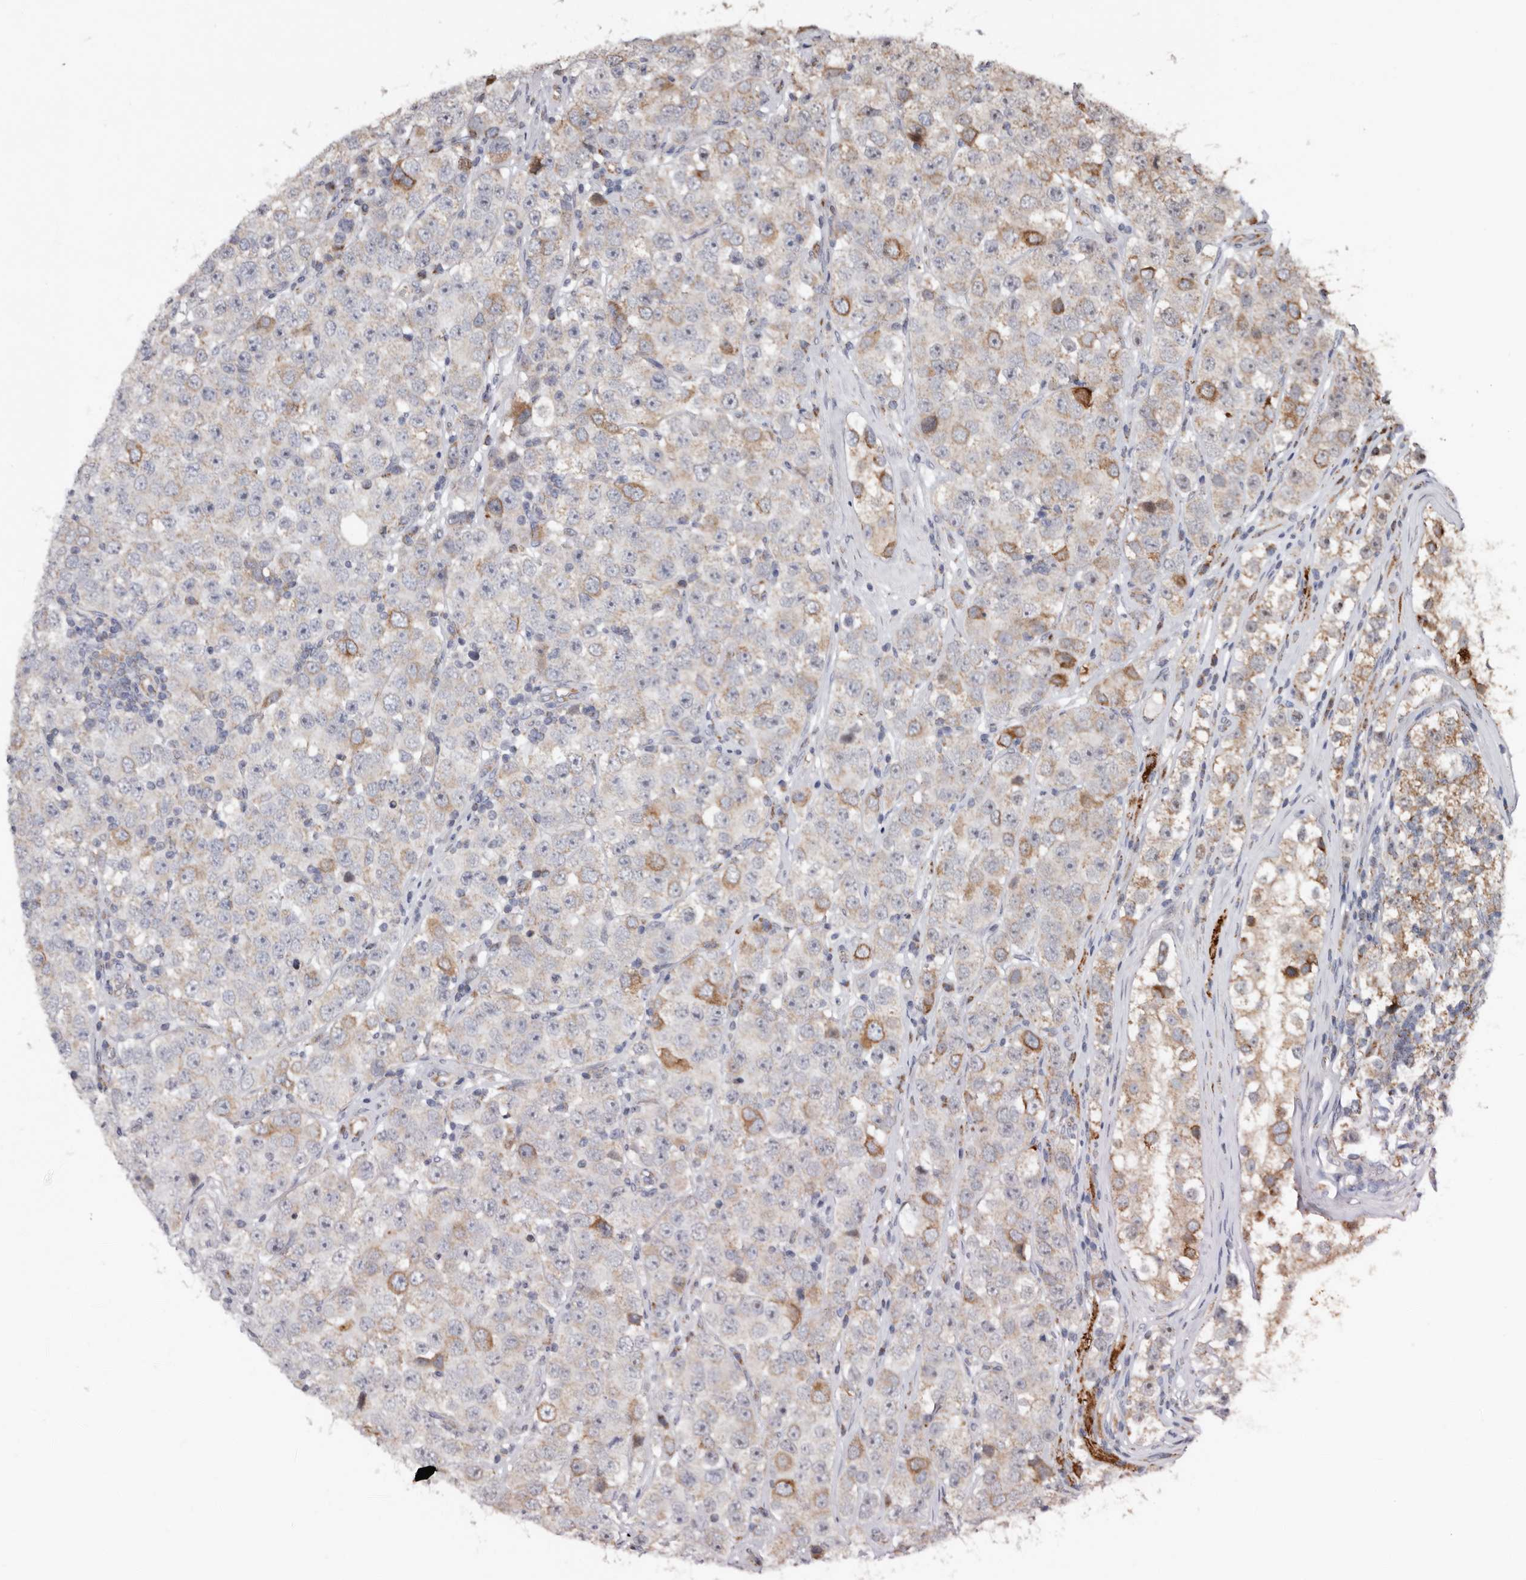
{"staining": {"intensity": "moderate", "quantity": "<25%", "location": "cytoplasmic/membranous"}, "tissue": "testis cancer", "cell_type": "Tumor cells", "image_type": "cancer", "snomed": [{"axis": "morphology", "description": "Seminoma, NOS"}, {"axis": "morphology", "description": "Carcinoma, Embryonal, NOS"}, {"axis": "topography", "description": "Testis"}], "caption": "Immunohistochemical staining of testis cancer (embryonal carcinoma) exhibits low levels of moderate cytoplasmic/membranous positivity in about <25% of tumor cells.", "gene": "MRPL18", "patient": {"sex": "male", "age": 28}}